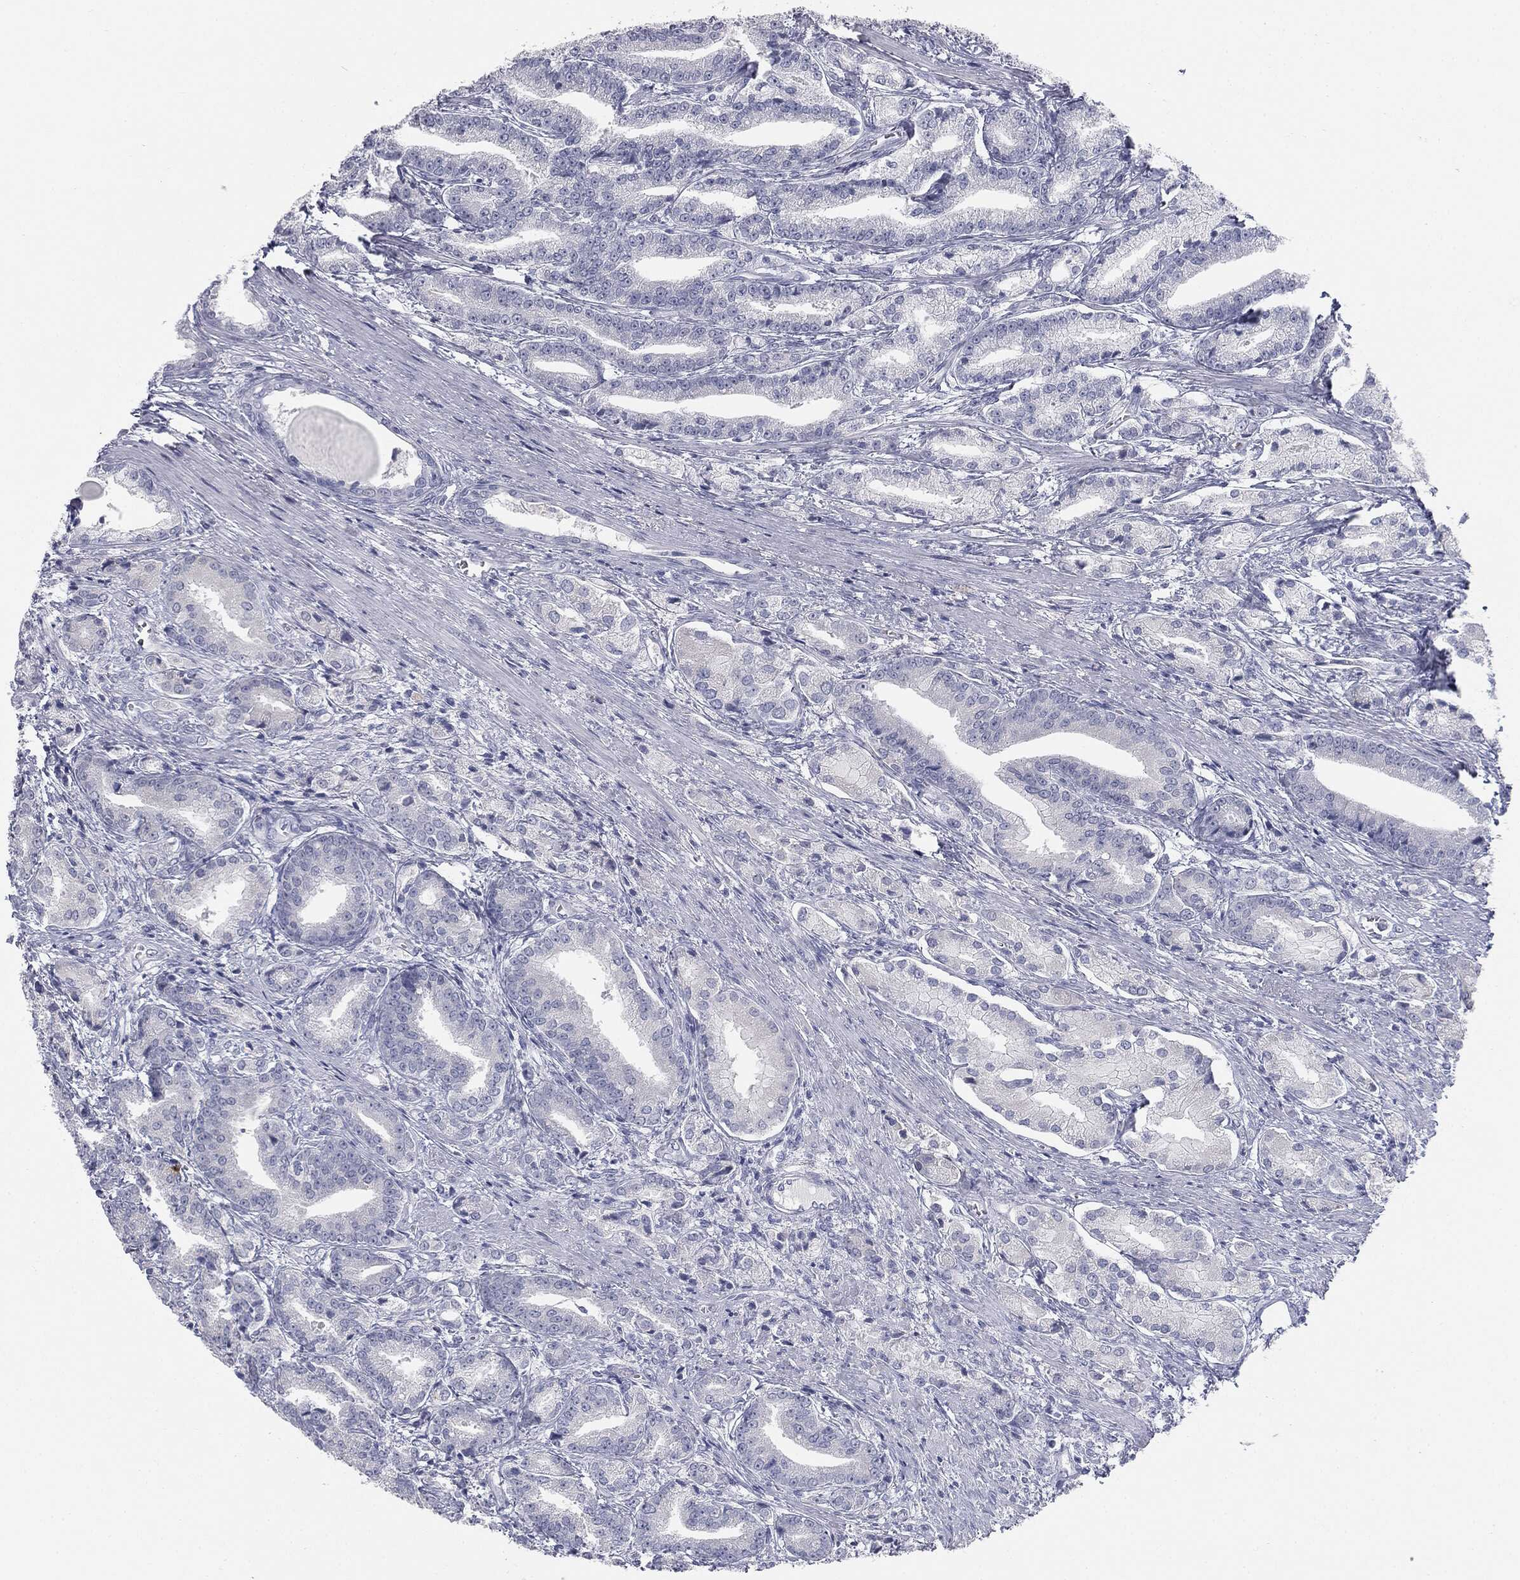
{"staining": {"intensity": "negative", "quantity": "none", "location": "none"}, "tissue": "prostate cancer", "cell_type": "Tumor cells", "image_type": "cancer", "snomed": [{"axis": "morphology", "description": "Adenocarcinoma, High grade"}, {"axis": "topography", "description": "Prostate and seminal vesicle, NOS"}], "caption": "Tumor cells are negative for protein expression in human prostate cancer (adenocarcinoma (high-grade)). (DAB (3,3'-diaminobenzidine) immunohistochemistry (IHC), high magnification).", "gene": "MUC5AC", "patient": {"sex": "male", "age": 61}}